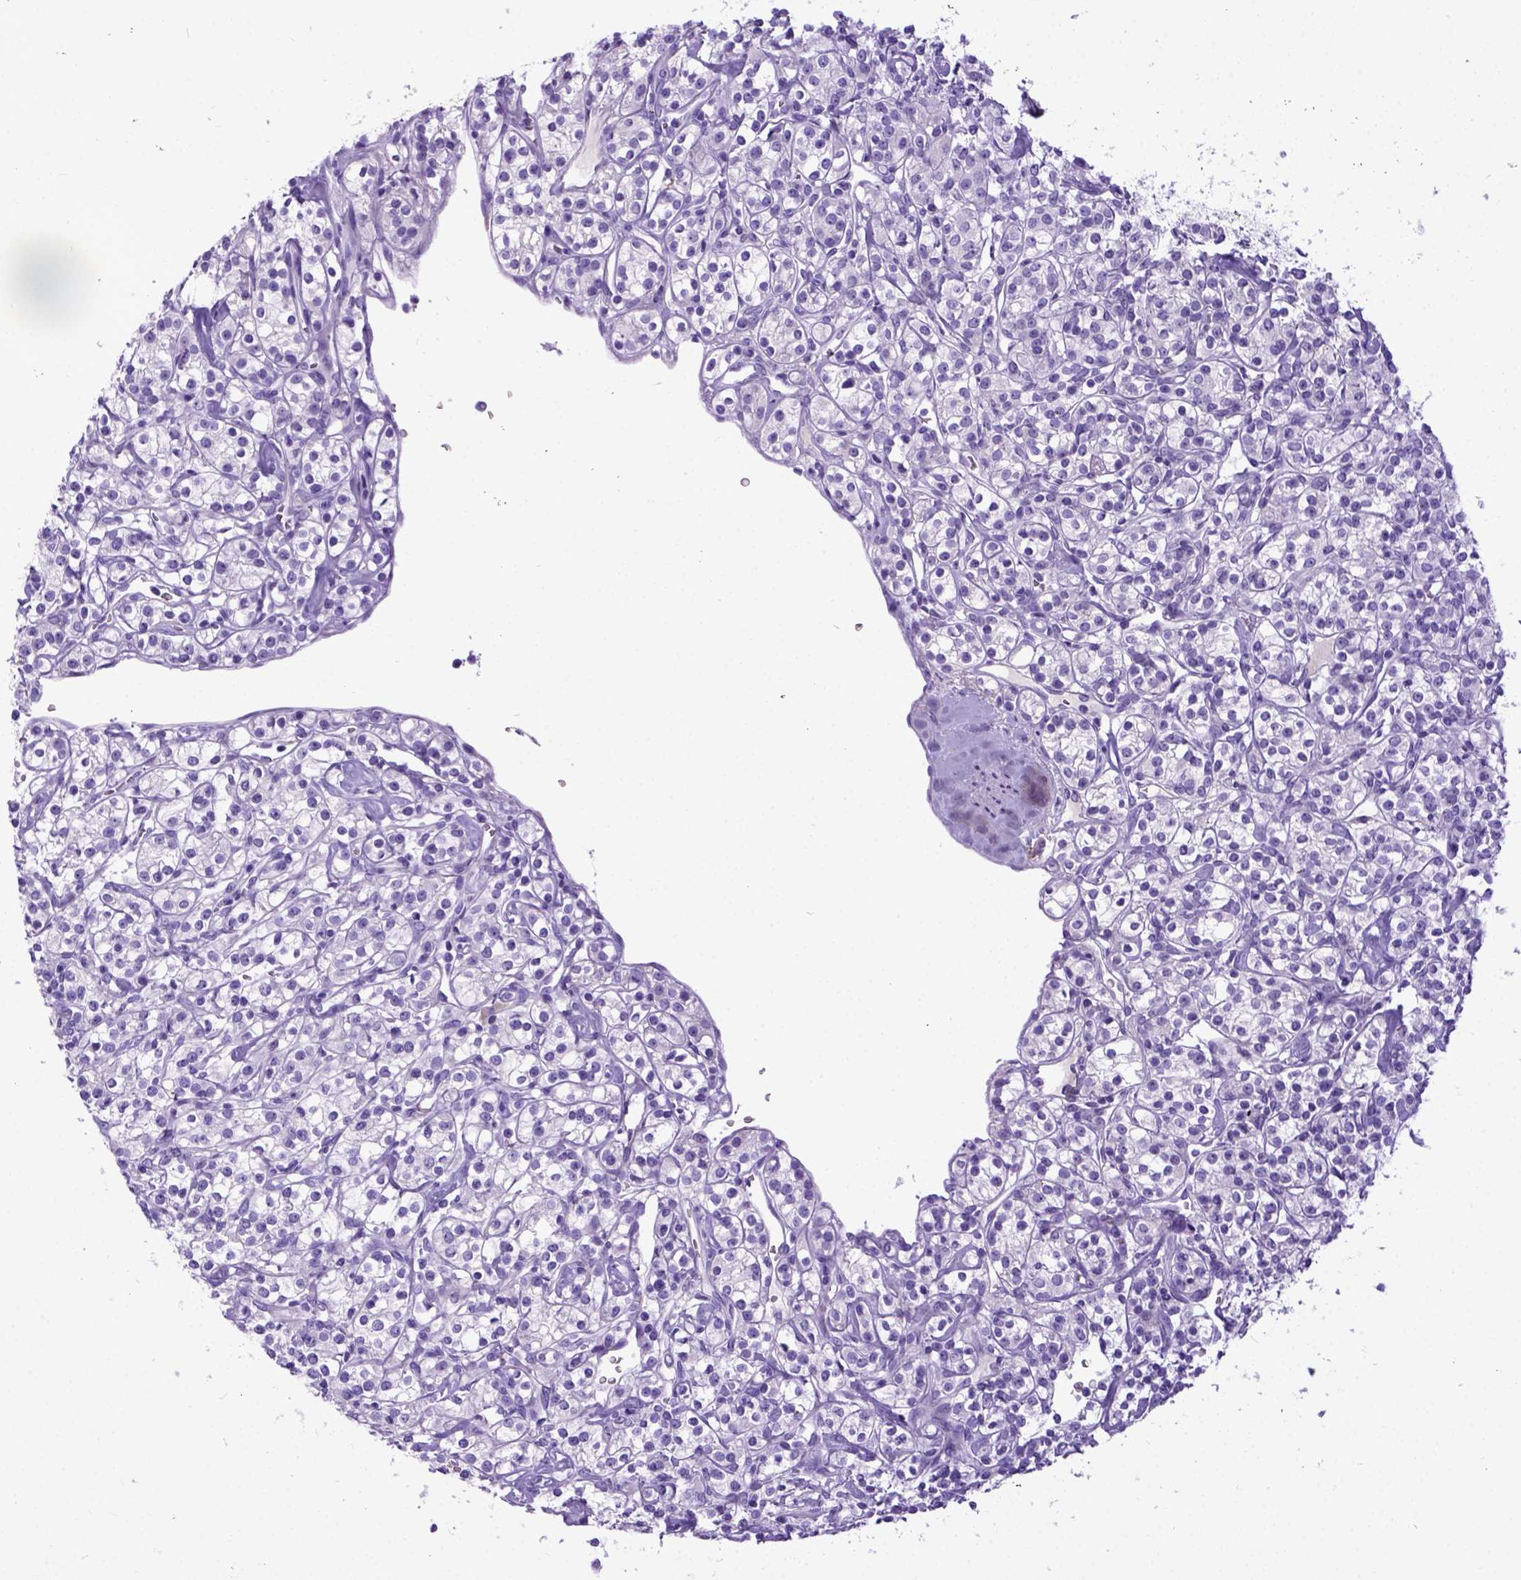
{"staining": {"intensity": "negative", "quantity": "none", "location": "none"}, "tissue": "renal cancer", "cell_type": "Tumor cells", "image_type": "cancer", "snomed": [{"axis": "morphology", "description": "Adenocarcinoma, NOS"}, {"axis": "topography", "description": "Kidney"}], "caption": "Protein analysis of adenocarcinoma (renal) demonstrates no significant positivity in tumor cells. (DAB (3,3'-diaminobenzidine) immunohistochemistry, high magnification).", "gene": "IGF2", "patient": {"sex": "male", "age": 77}}